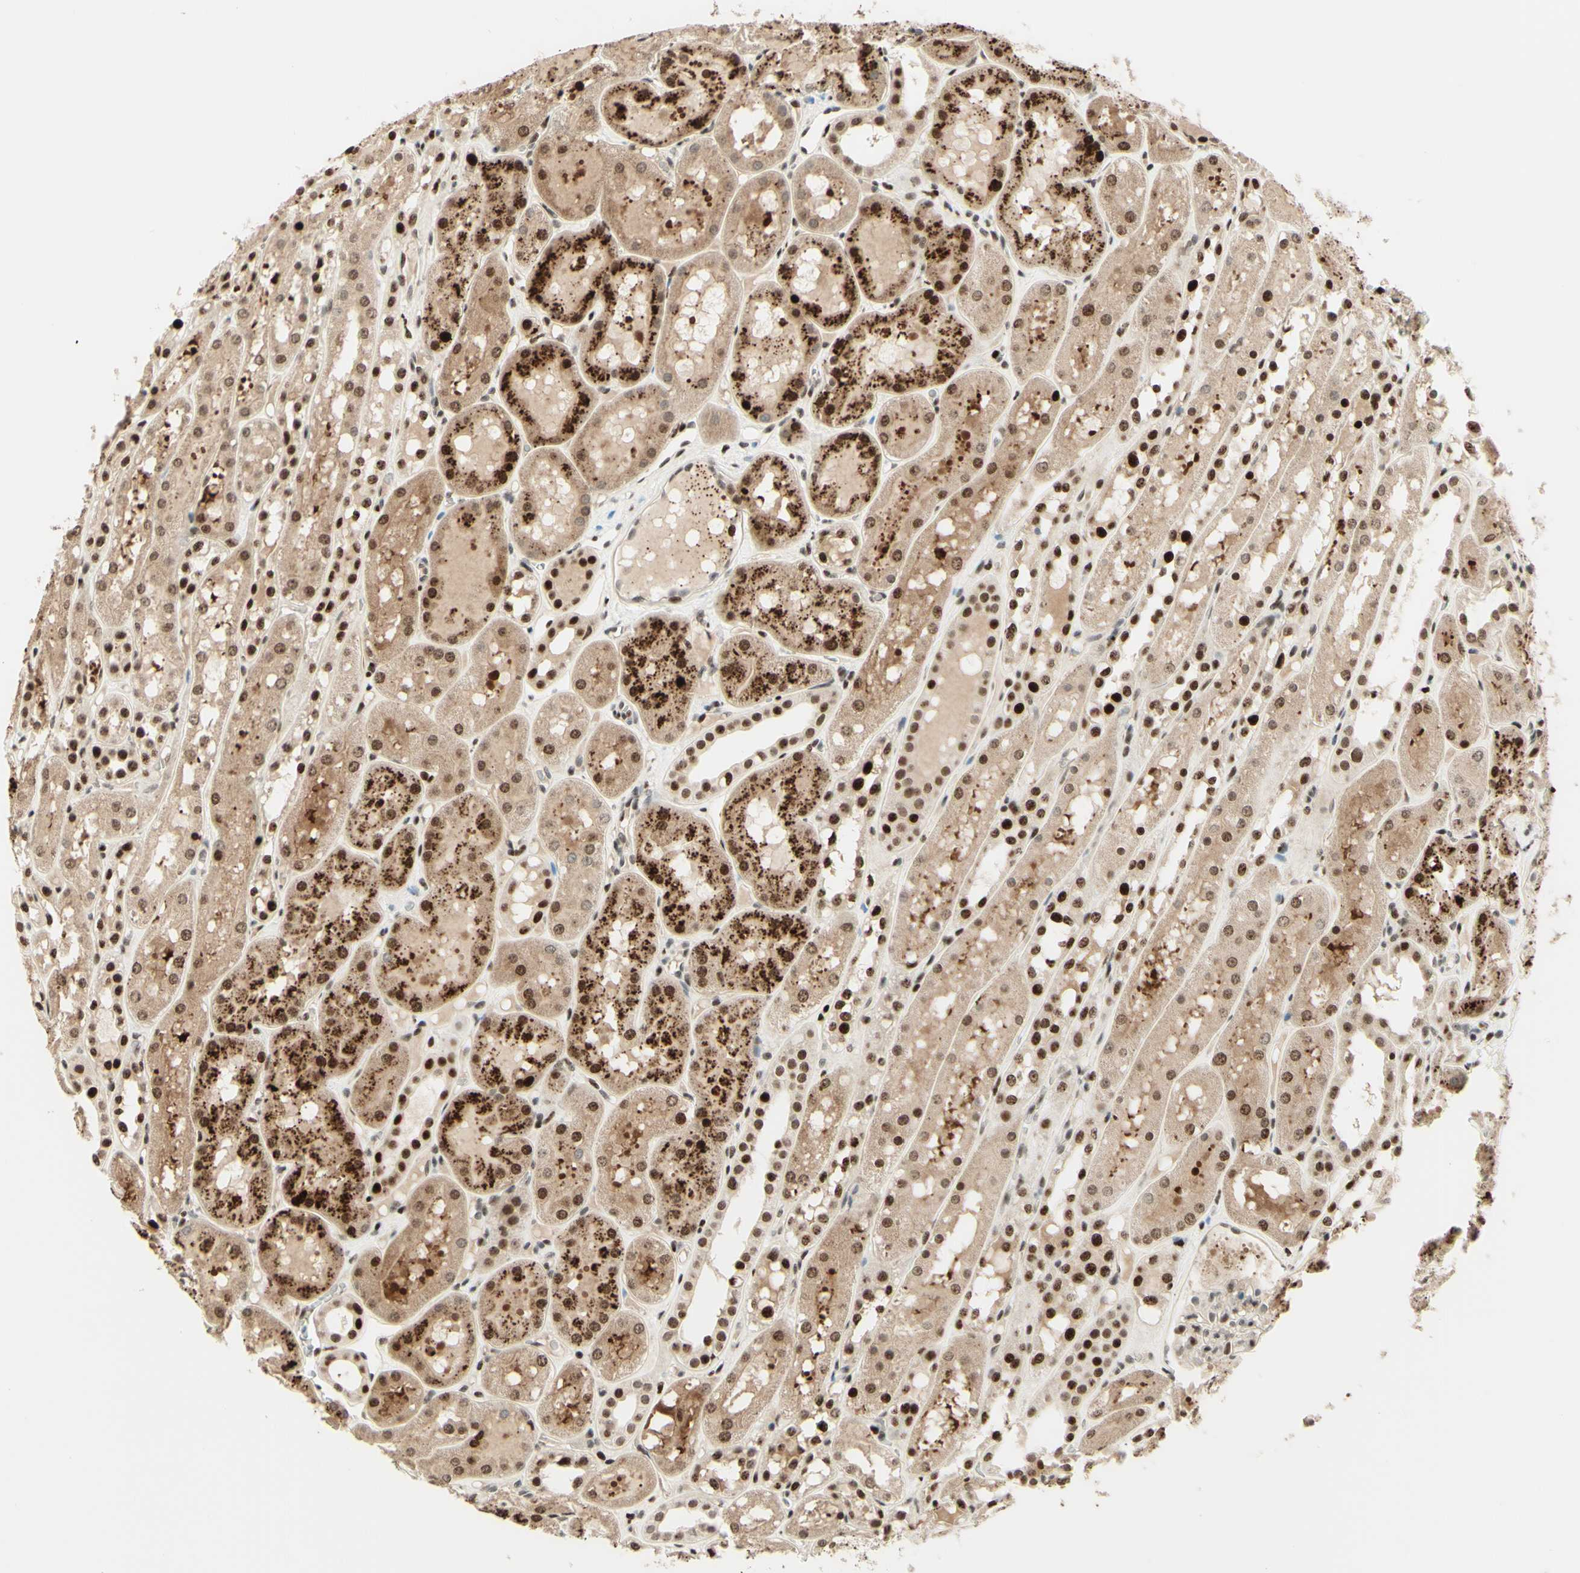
{"staining": {"intensity": "negative", "quantity": "none", "location": "none"}, "tissue": "kidney", "cell_type": "Cells in glomeruli", "image_type": "normal", "snomed": [{"axis": "morphology", "description": "Normal tissue, NOS"}, {"axis": "topography", "description": "Kidney"}, {"axis": "topography", "description": "Urinary bladder"}], "caption": "Kidney was stained to show a protein in brown. There is no significant staining in cells in glomeruli. (DAB (3,3'-diaminobenzidine) IHC visualized using brightfield microscopy, high magnification).", "gene": "CDKL5", "patient": {"sex": "male", "age": 16}}